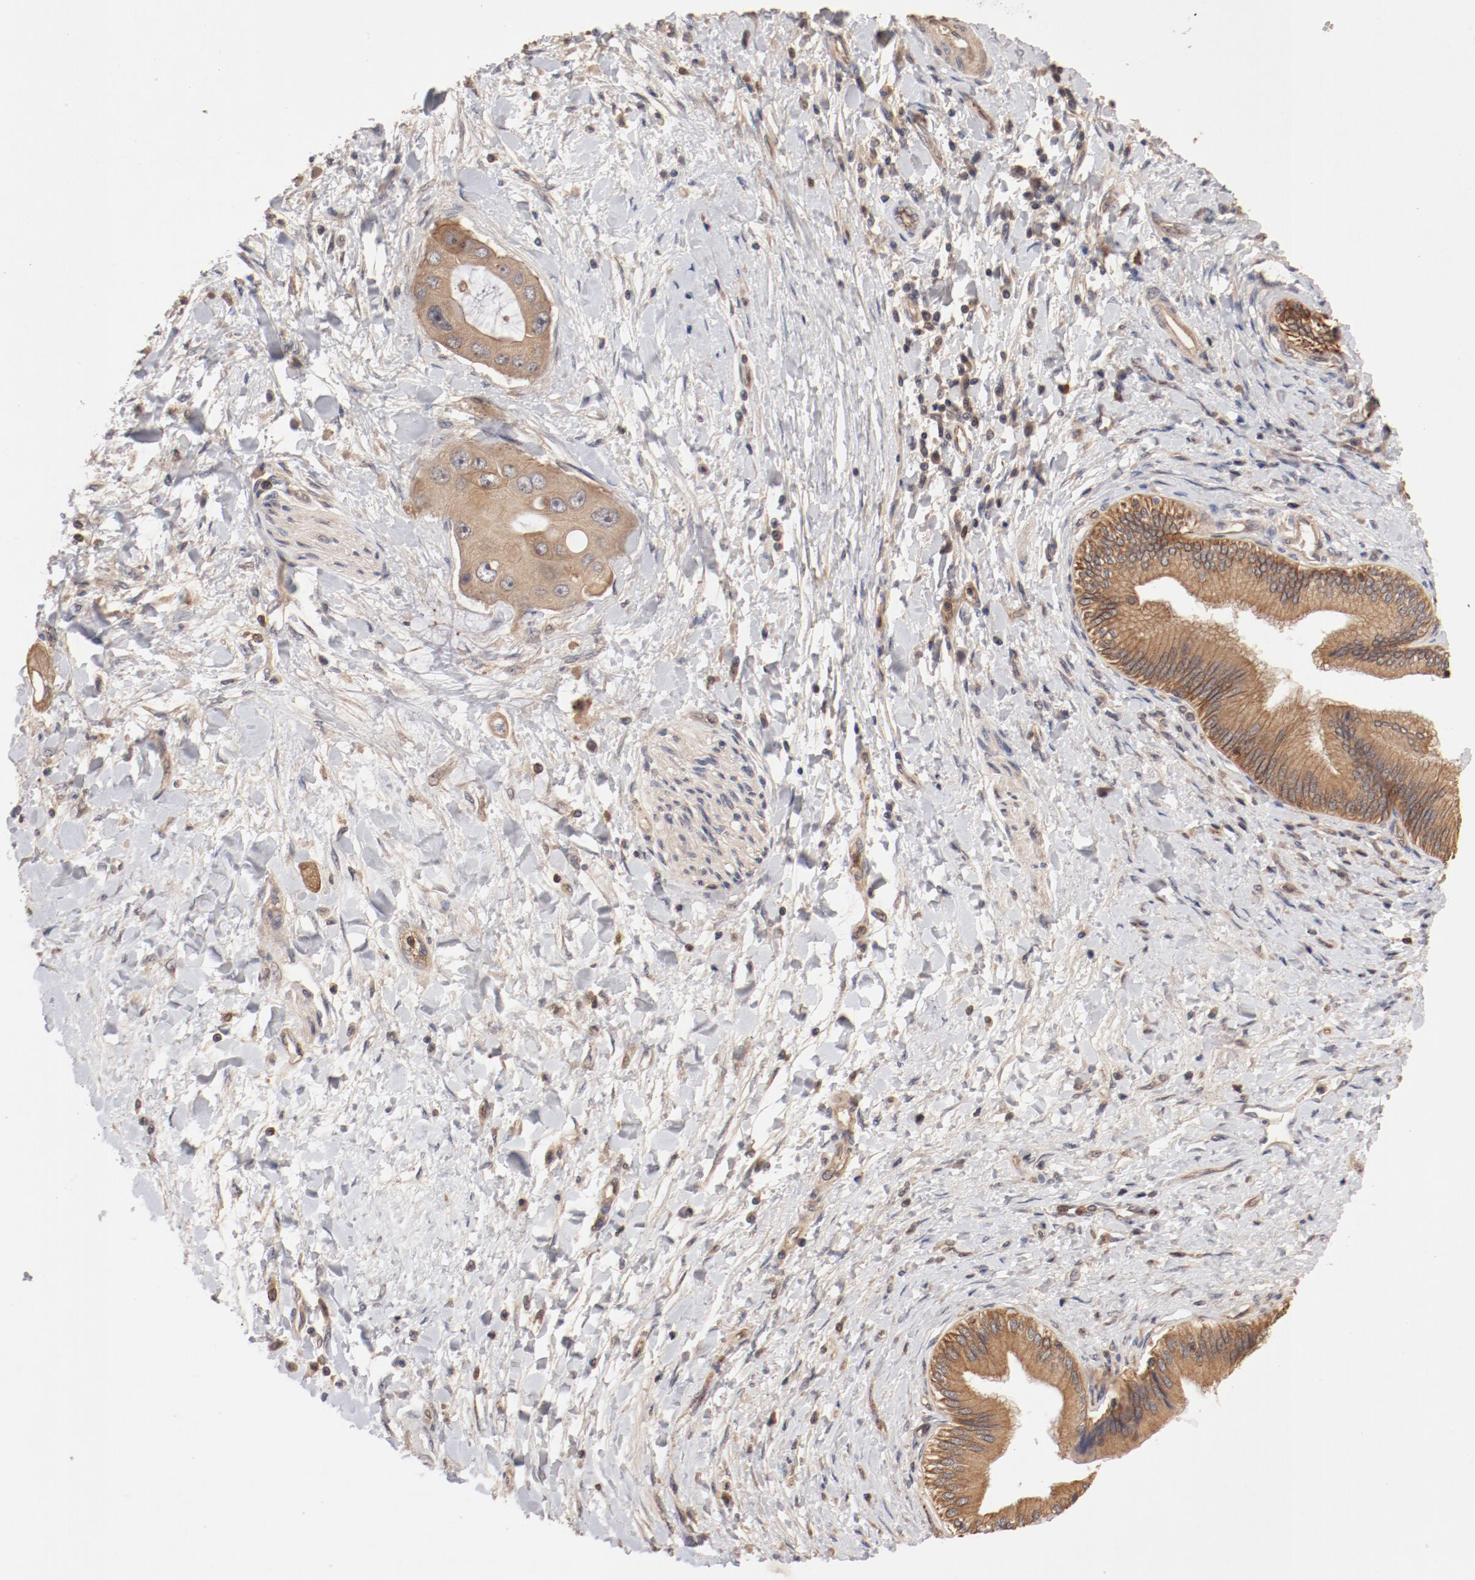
{"staining": {"intensity": "moderate", "quantity": "25%-75%", "location": "cytoplasmic/membranous"}, "tissue": "adipose tissue", "cell_type": "Adipocytes", "image_type": "normal", "snomed": [{"axis": "morphology", "description": "Normal tissue, NOS"}, {"axis": "morphology", "description": "Cholangiocarcinoma"}, {"axis": "topography", "description": "Liver"}, {"axis": "topography", "description": "Peripheral nerve tissue"}], "caption": "Human adipose tissue stained with a brown dye reveals moderate cytoplasmic/membranous positive positivity in about 25%-75% of adipocytes.", "gene": "GUF1", "patient": {"sex": "male", "age": 50}}